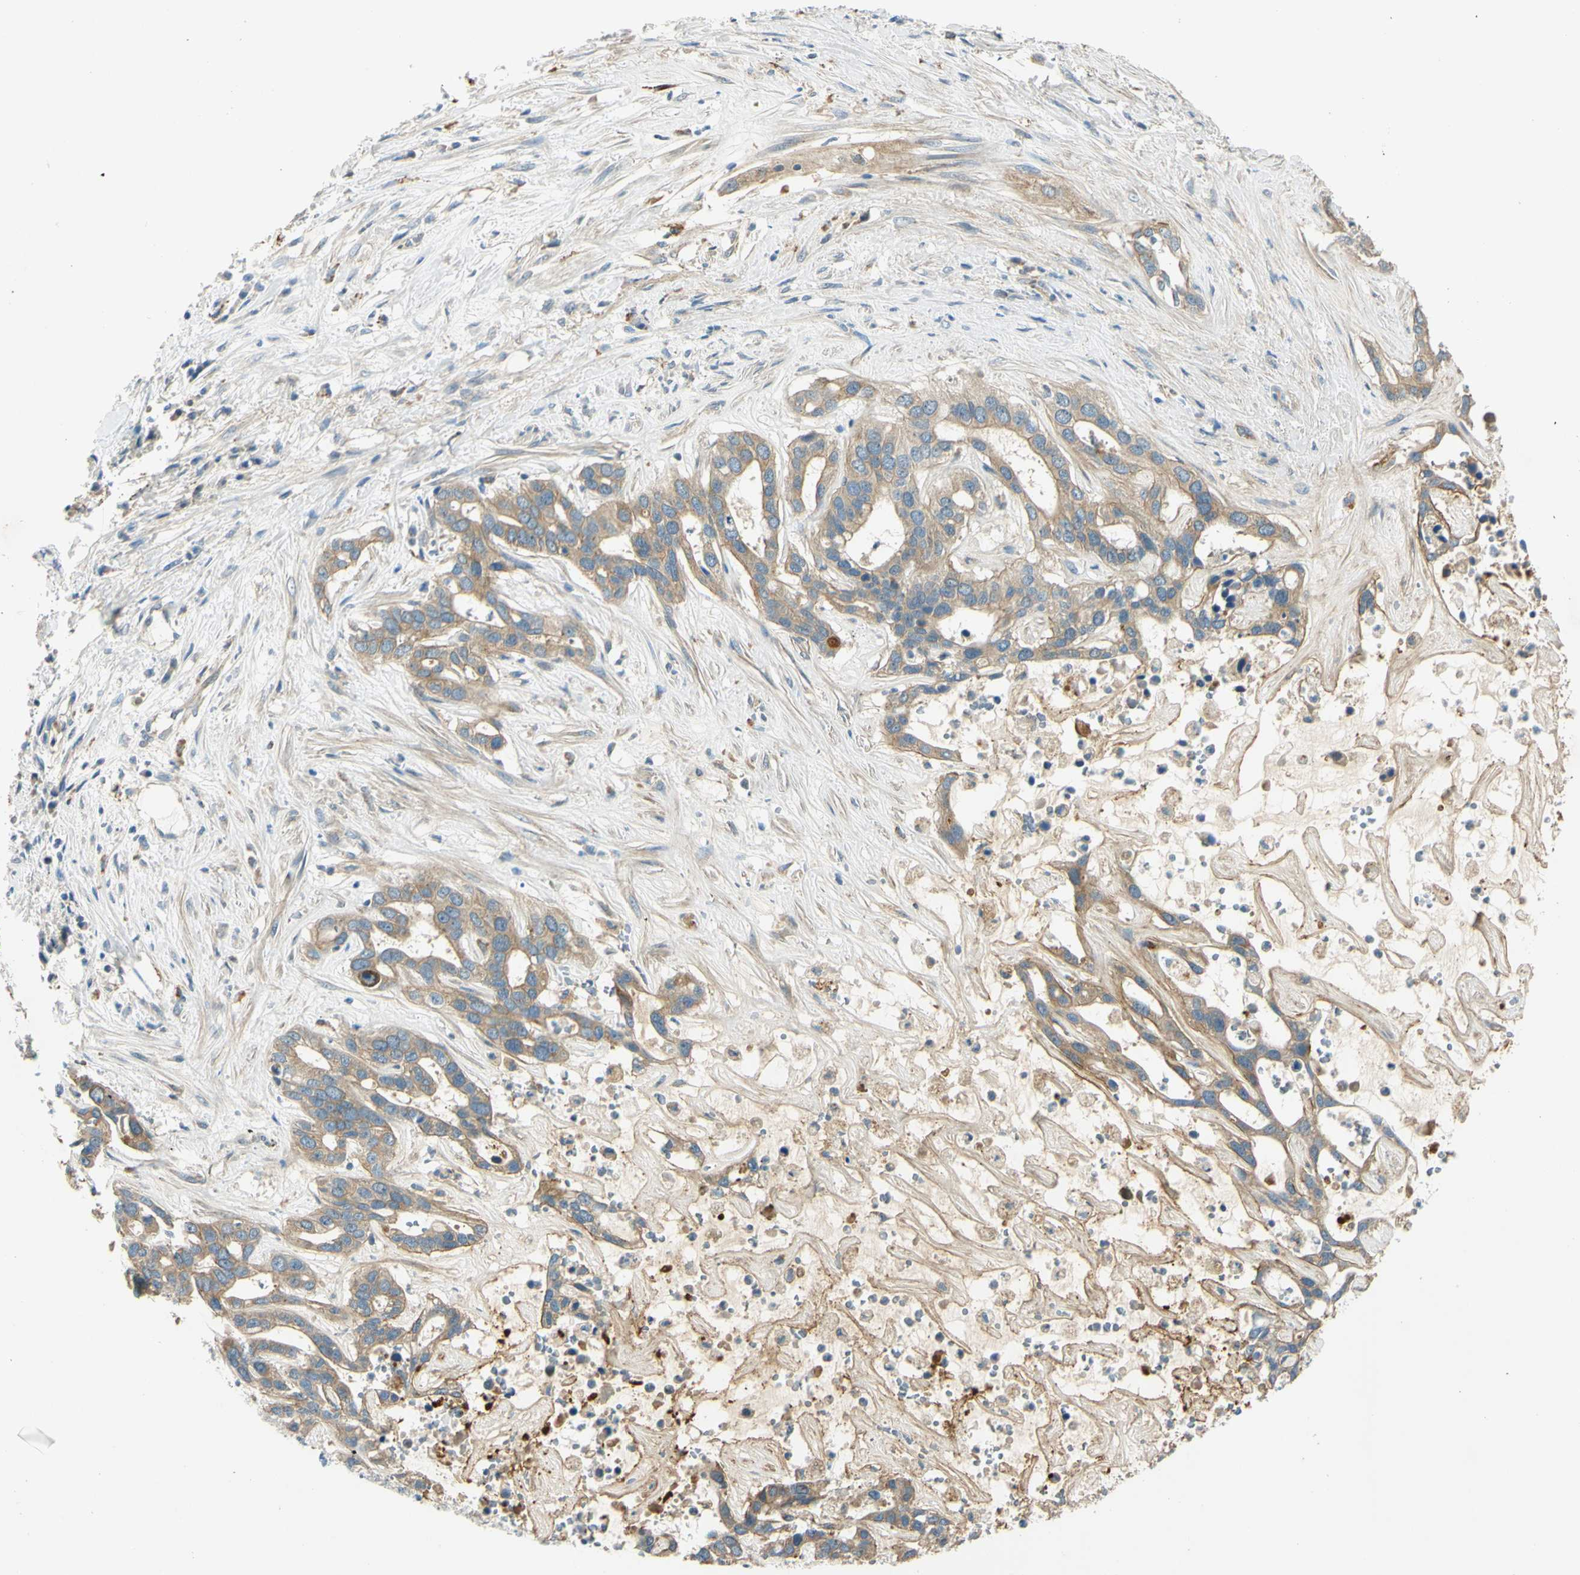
{"staining": {"intensity": "weak", "quantity": ">75%", "location": "cytoplasmic/membranous"}, "tissue": "liver cancer", "cell_type": "Tumor cells", "image_type": "cancer", "snomed": [{"axis": "morphology", "description": "Cholangiocarcinoma"}, {"axis": "topography", "description": "Liver"}], "caption": "Cholangiocarcinoma (liver) tissue shows weak cytoplasmic/membranous positivity in about >75% of tumor cells", "gene": "LAMA3", "patient": {"sex": "female", "age": 65}}